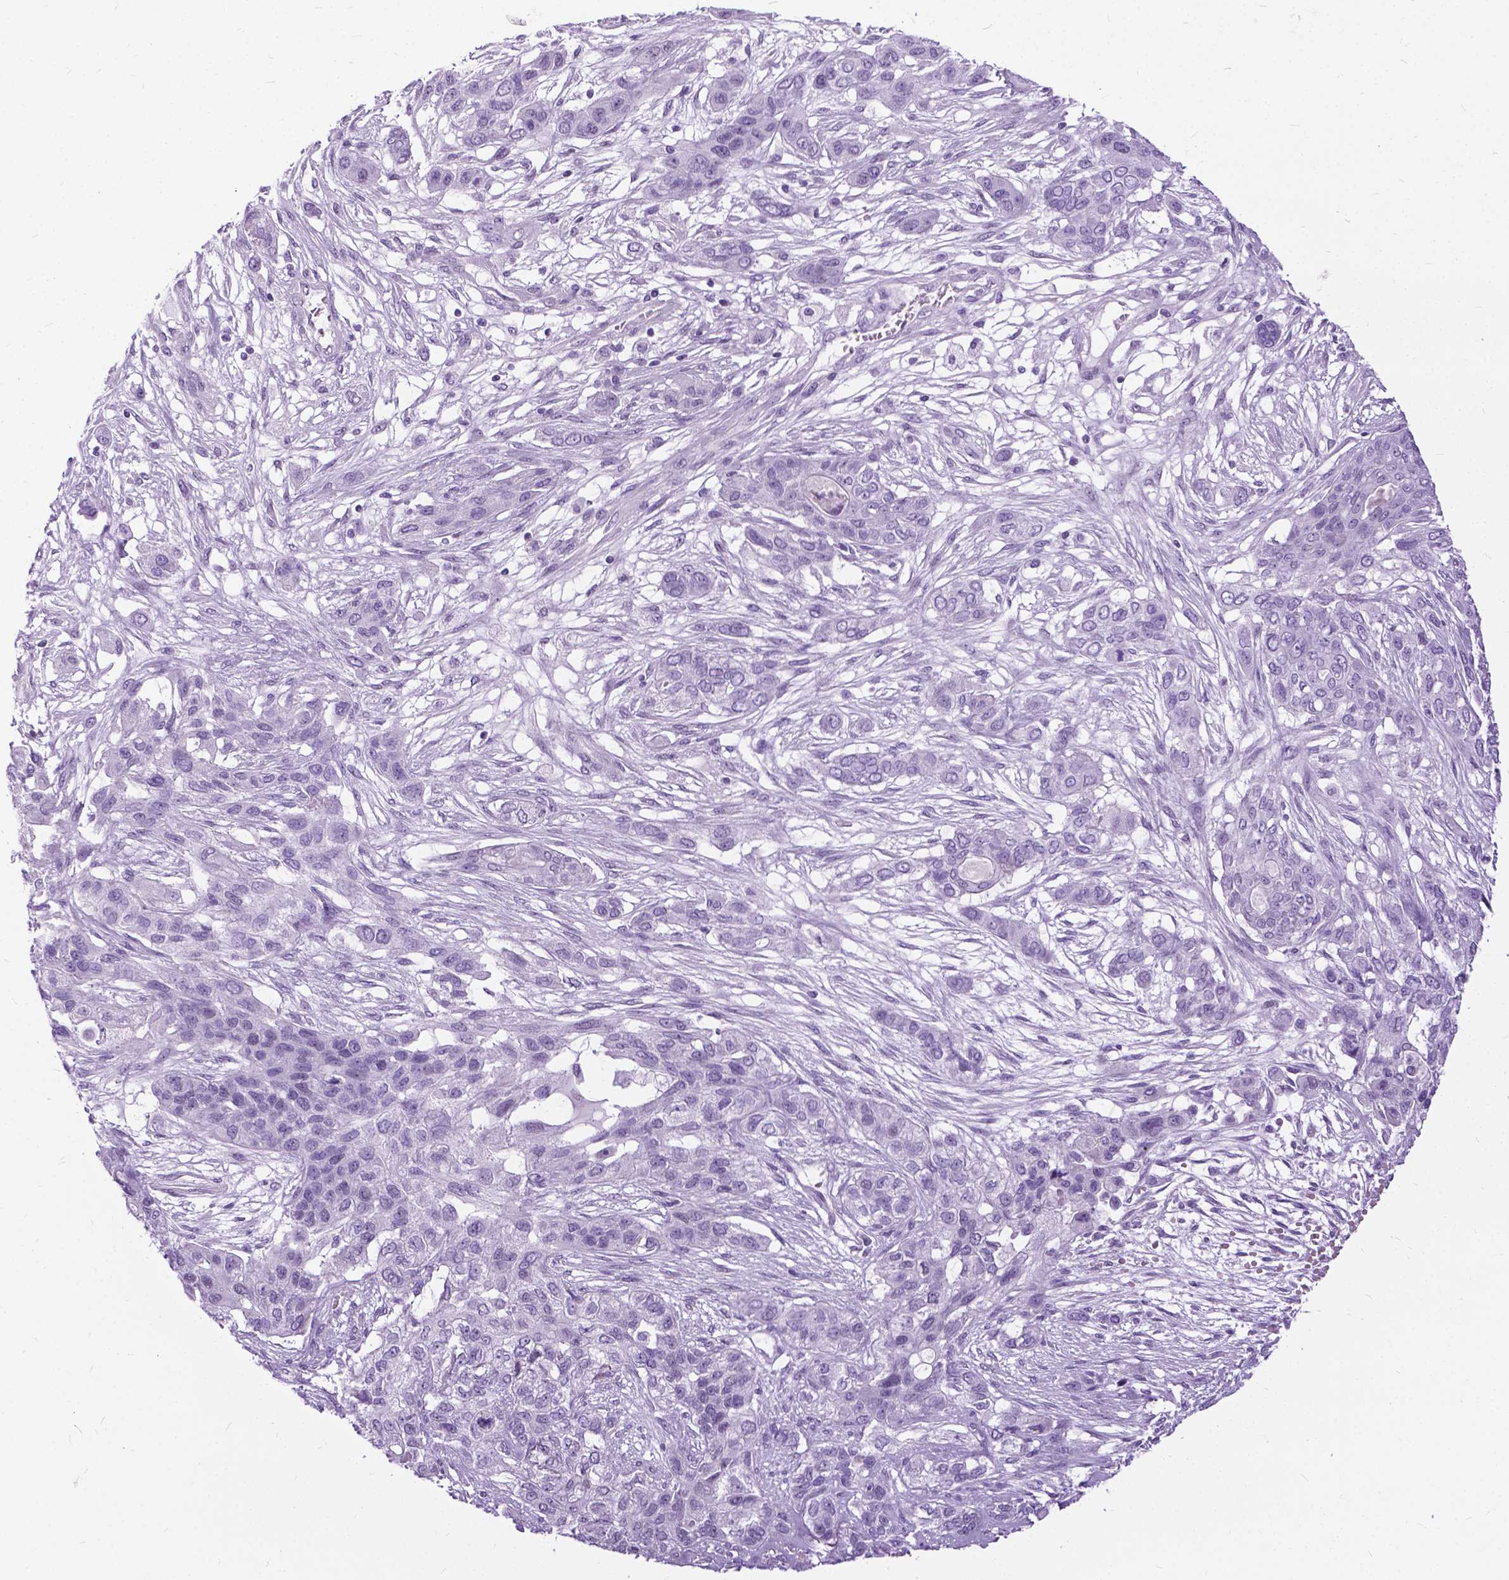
{"staining": {"intensity": "negative", "quantity": "none", "location": "none"}, "tissue": "lung cancer", "cell_type": "Tumor cells", "image_type": "cancer", "snomed": [{"axis": "morphology", "description": "Squamous cell carcinoma, NOS"}, {"axis": "topography", "description": "Lung"}], "caption": "This is an immunohistochemistry (IHC) histopathology image of lung cancer (squamous cell carcinoma). There is no expression in tumor cells.", "gene": "PROB1", "patient": {"sex": "female", "age": 70}}